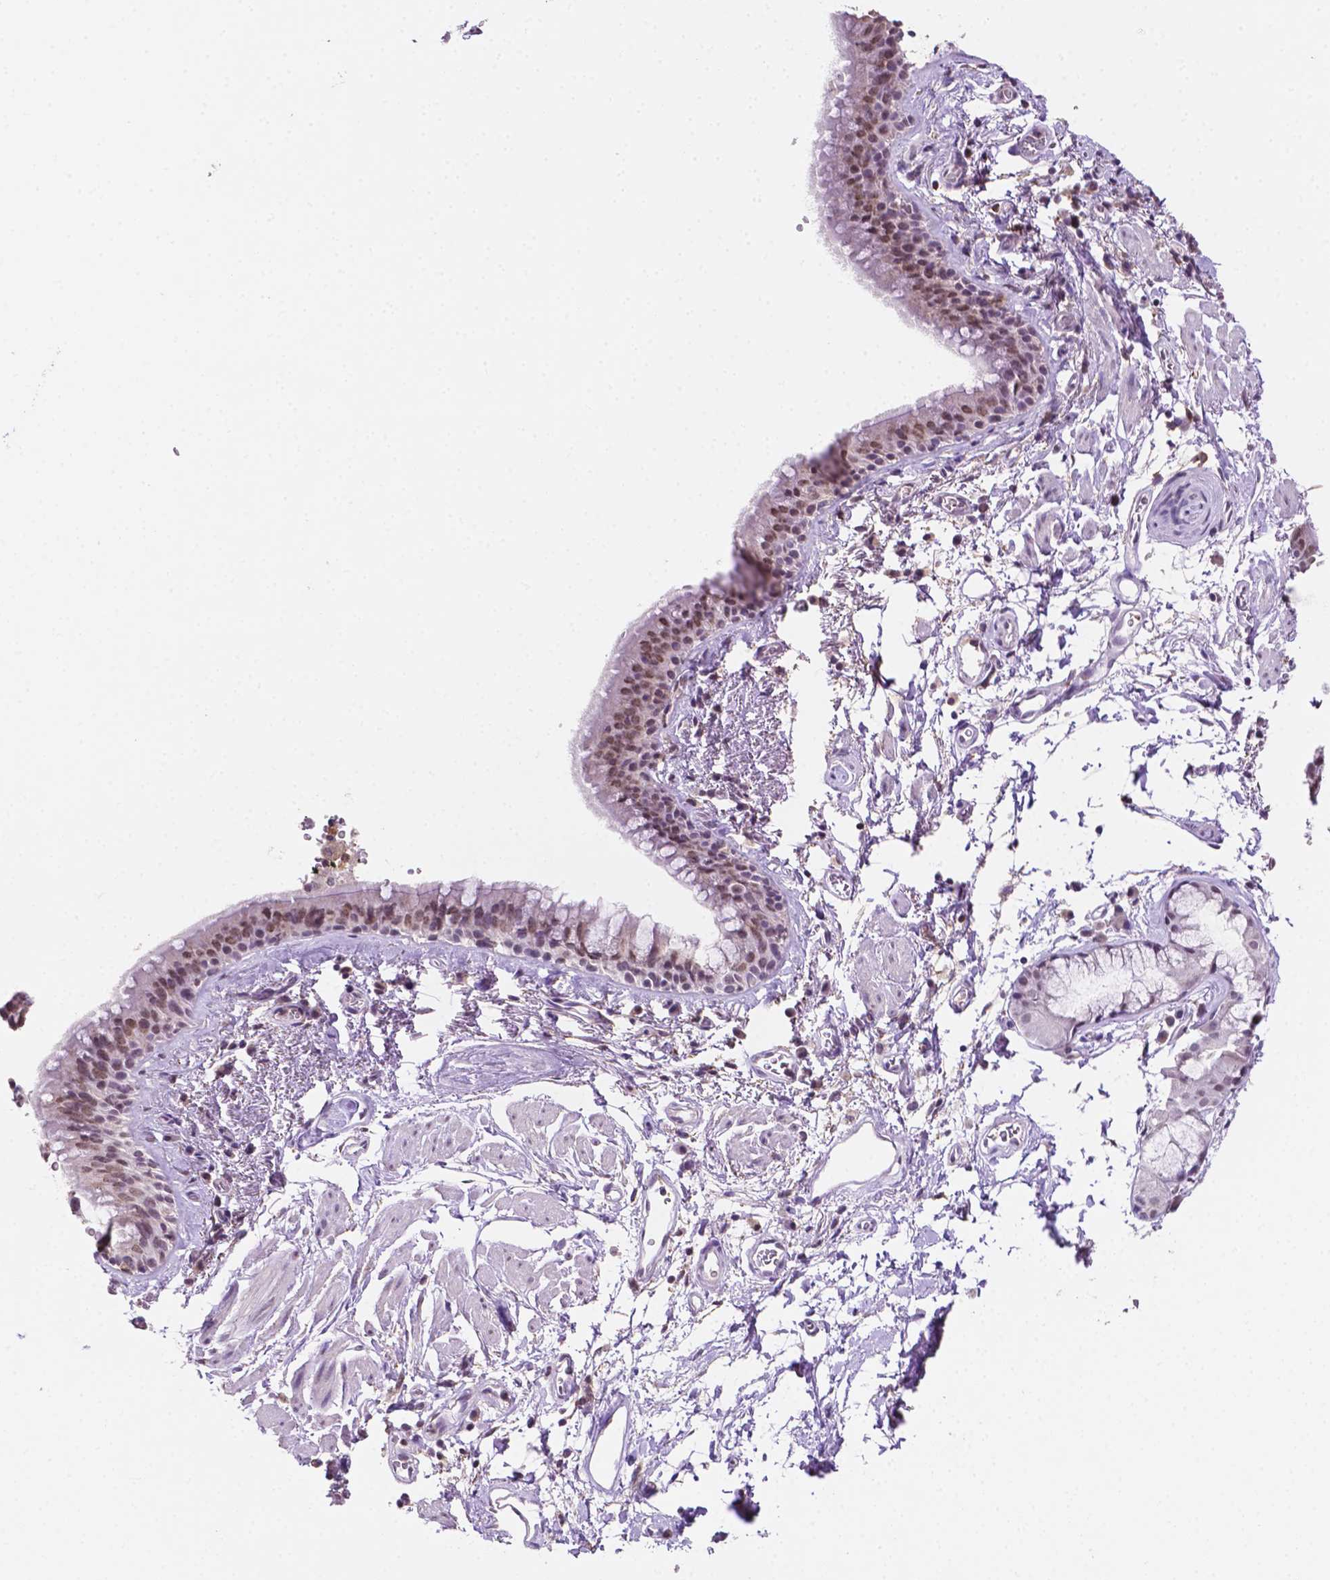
{"staining": {"intensity": "moderate", "quantity": ">75%", "location": "cytoplasmic/membranous,nuclear"}, "tissue": "bronchus", "cell_type": "Respiratory epithelial cells", "image_type": "normal", "snomed": [{"axis": "morphology", "description": "Normal tissue, NOS"}, {"axis": "topography", "description": "Cartilage tissue"}, {"axis": "topography", "description": "Bronchus"}], "caption": "Bronchus was stained to show a protein in brown. There is medium levels of moderate cytoplasmic/membranous,nuclear positivity in about >75% of respiratory epithelial cells.", "gene": "PTPN6", "patient": {"sex": "male", "age": 58}}